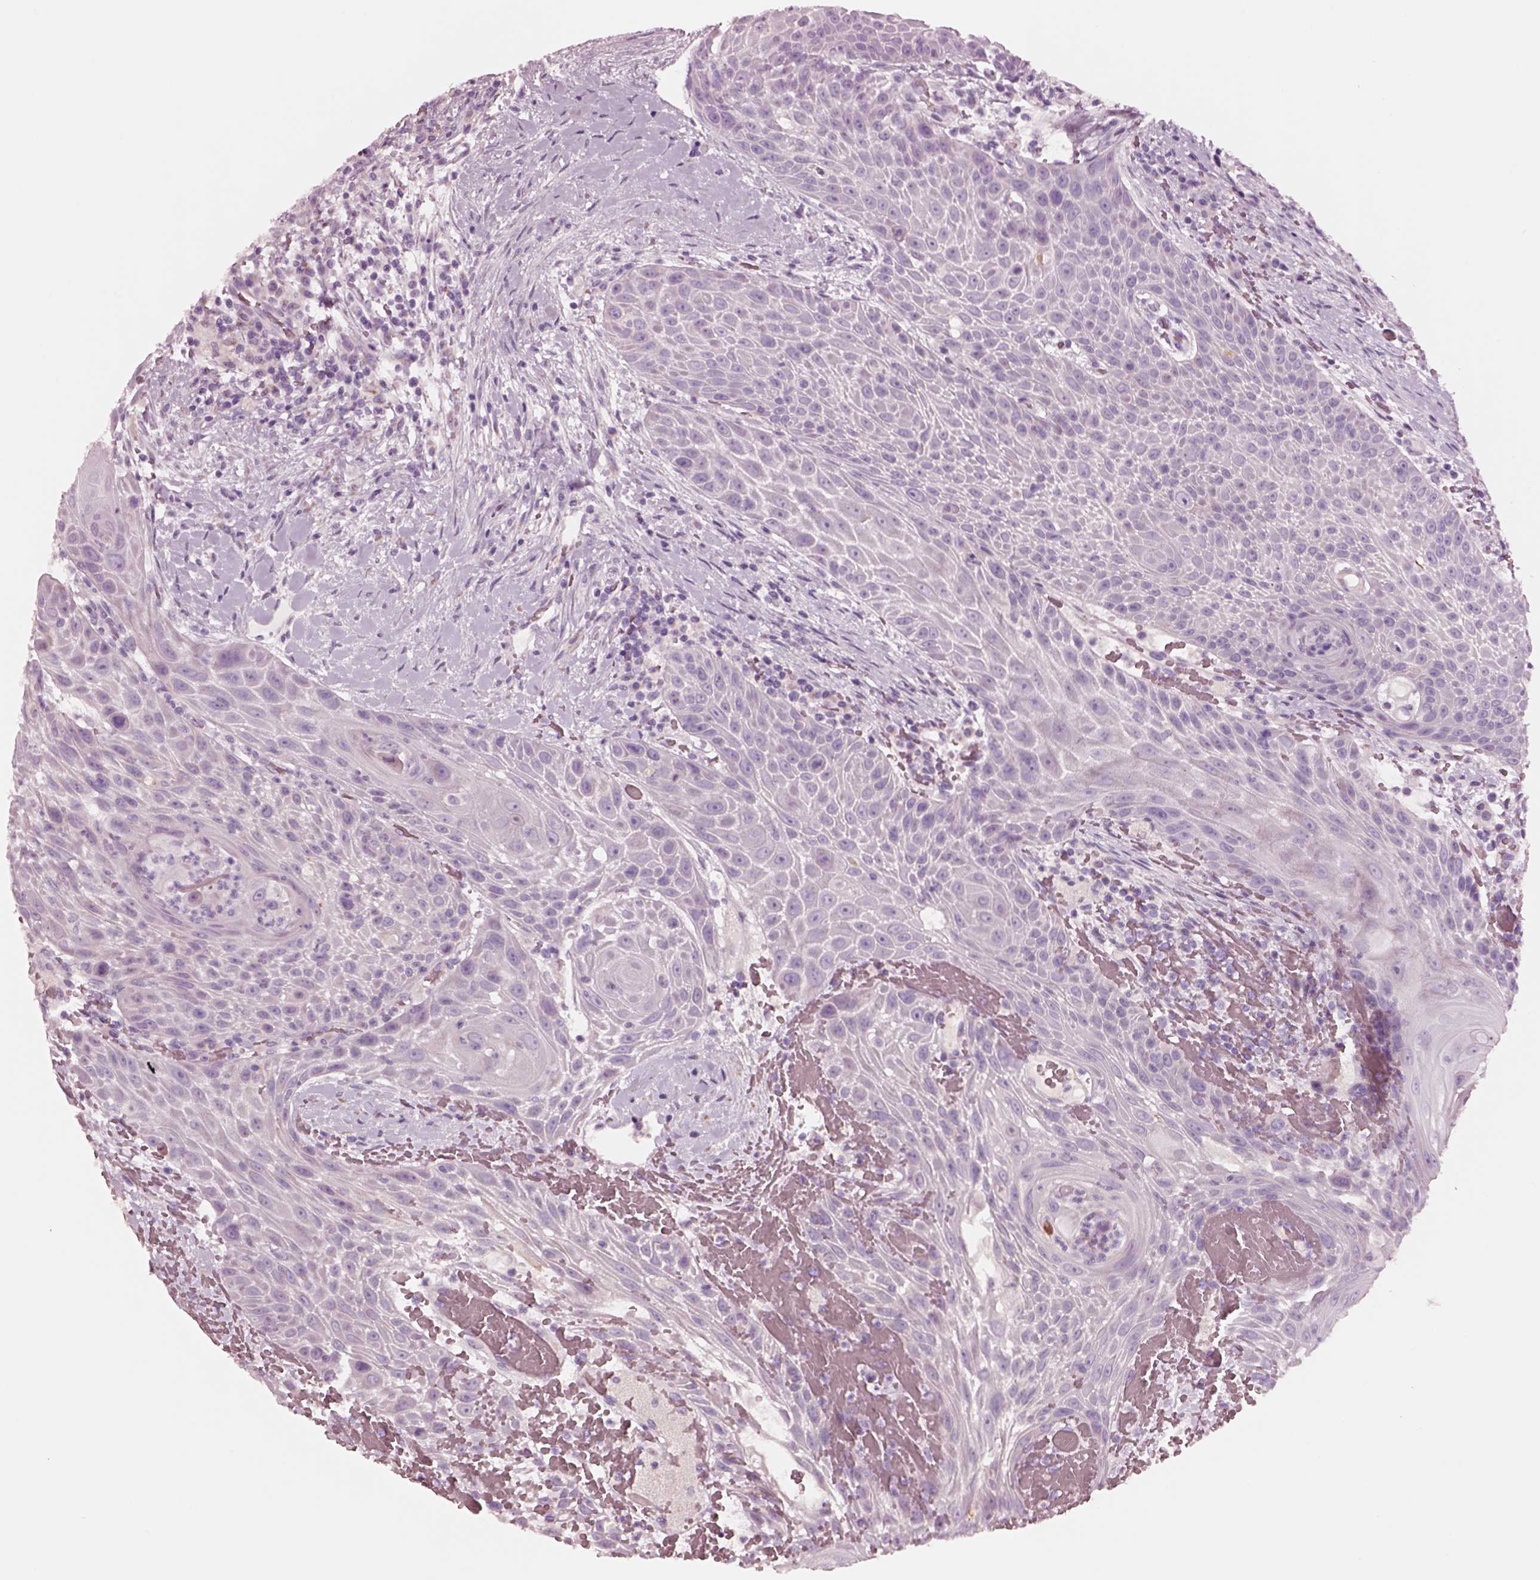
{"staining": {"intensity": "negative", "quantity": "none", "location": "none"}, "tissue": "head and neck cancer", "cell_type": "Tumor cells", "image_type": "cancer", "snomed": [{"axis": "morphology", "description": "Squamous cell carcinoma, NOS"}, {"axis": "topography", "description": "Head-Neck"}], "caption": "This photomicrograph is of squamous cell carcinoma (head and neck) stained with immunohistochemistry to label a protein in brown with the nuclei are counter-stained blue. There is no expression in tumor cells.", "gene": "NMRK2", "patient": {"sex": "male", "age": 69}}